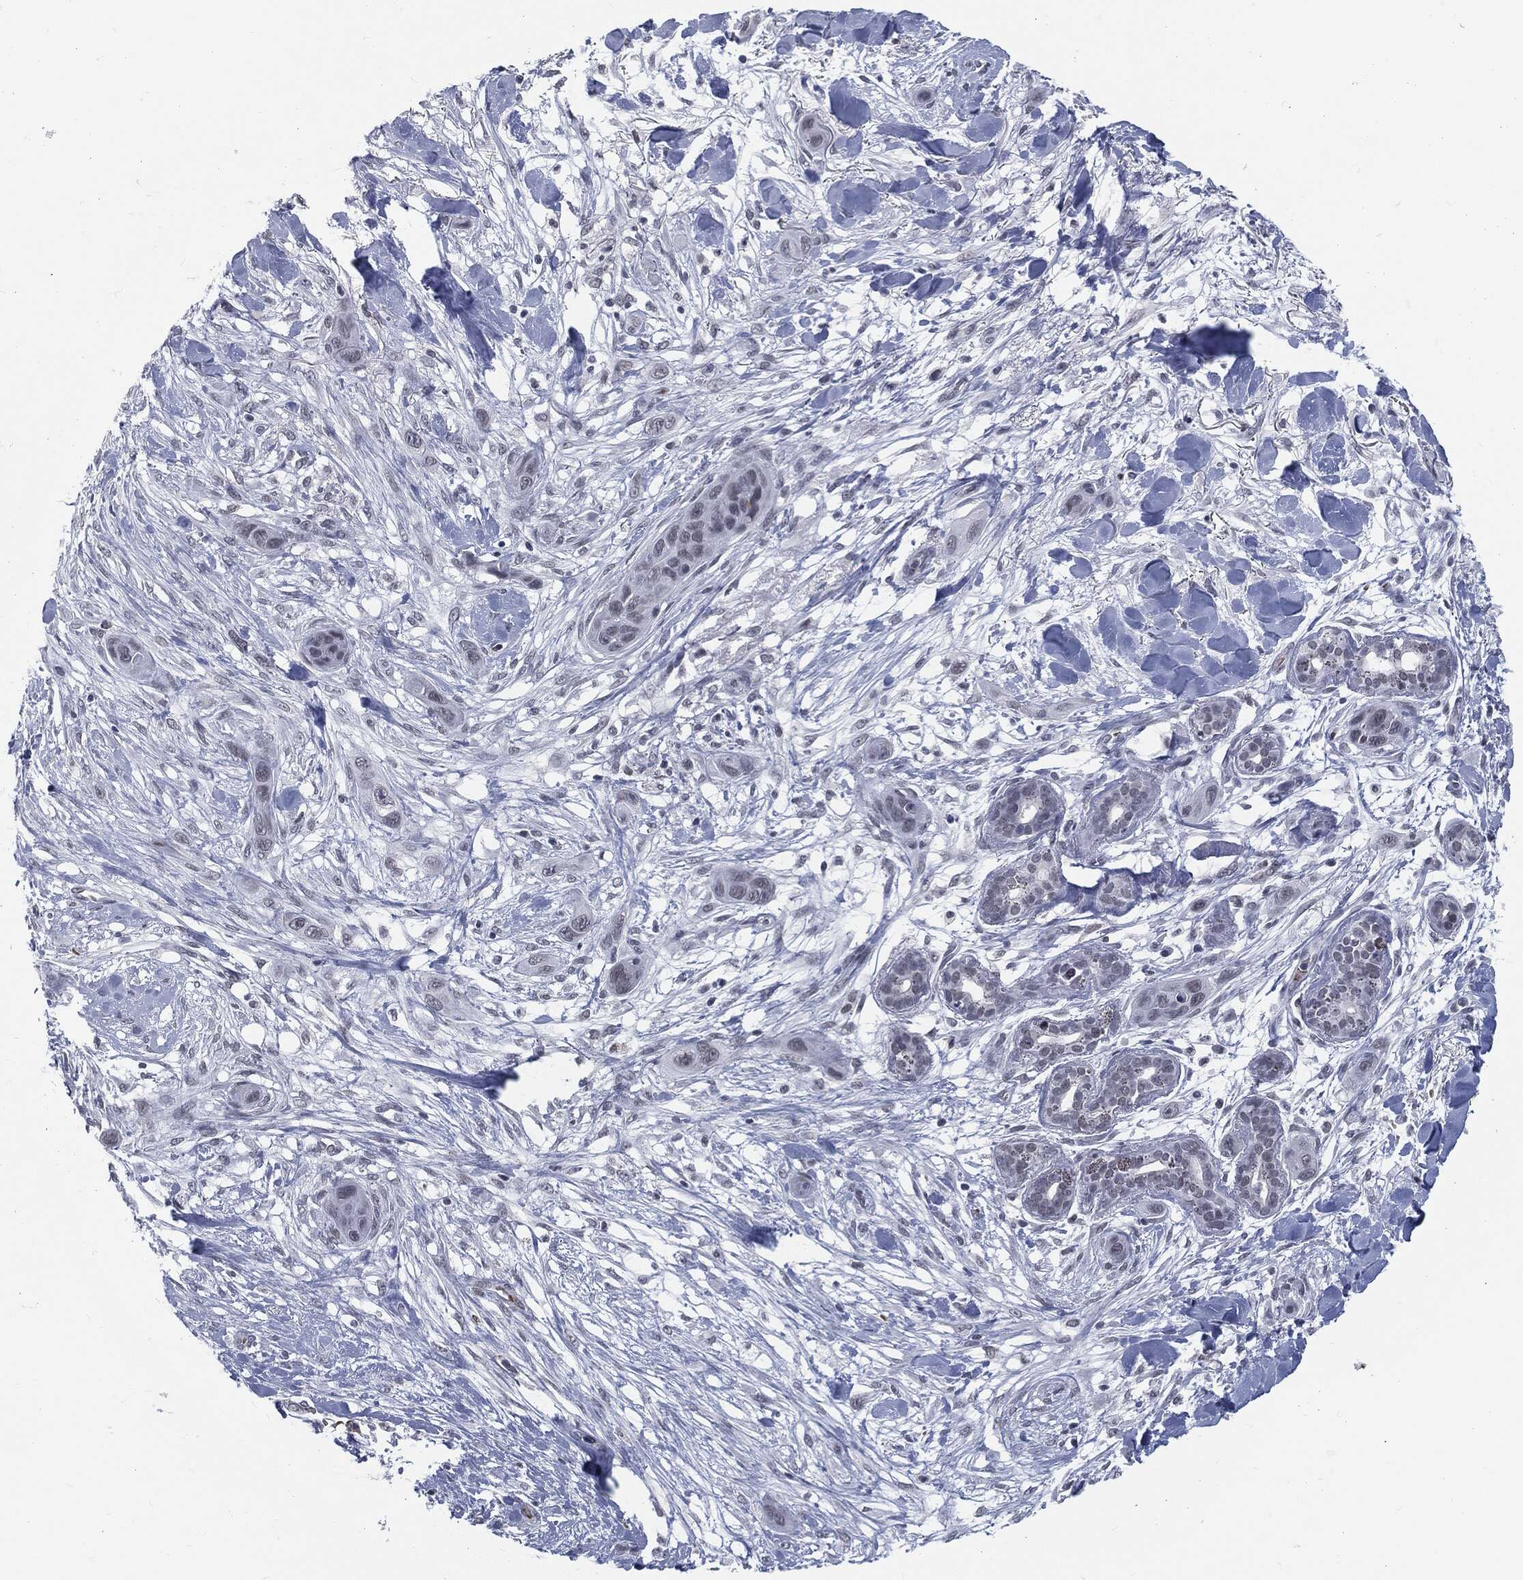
{"staining": {"intensity": "negative", "quantity": "none", "location": "none"}, "tissue": "skin cancer", "cell_type": "Tumor cells", "image_type": "cancer", "snomed": [{"axis": "morphology", "description": "Squamous cell carcinoma, NOS"}, {"axis": "topography", "description": "Skin"}], "caption": "Tumor cells show no significant protein staining in skin cancer (squamous cell carcinoma).", "gene": "ANXA1", "patient": {"sex": "male", "age": 78}}